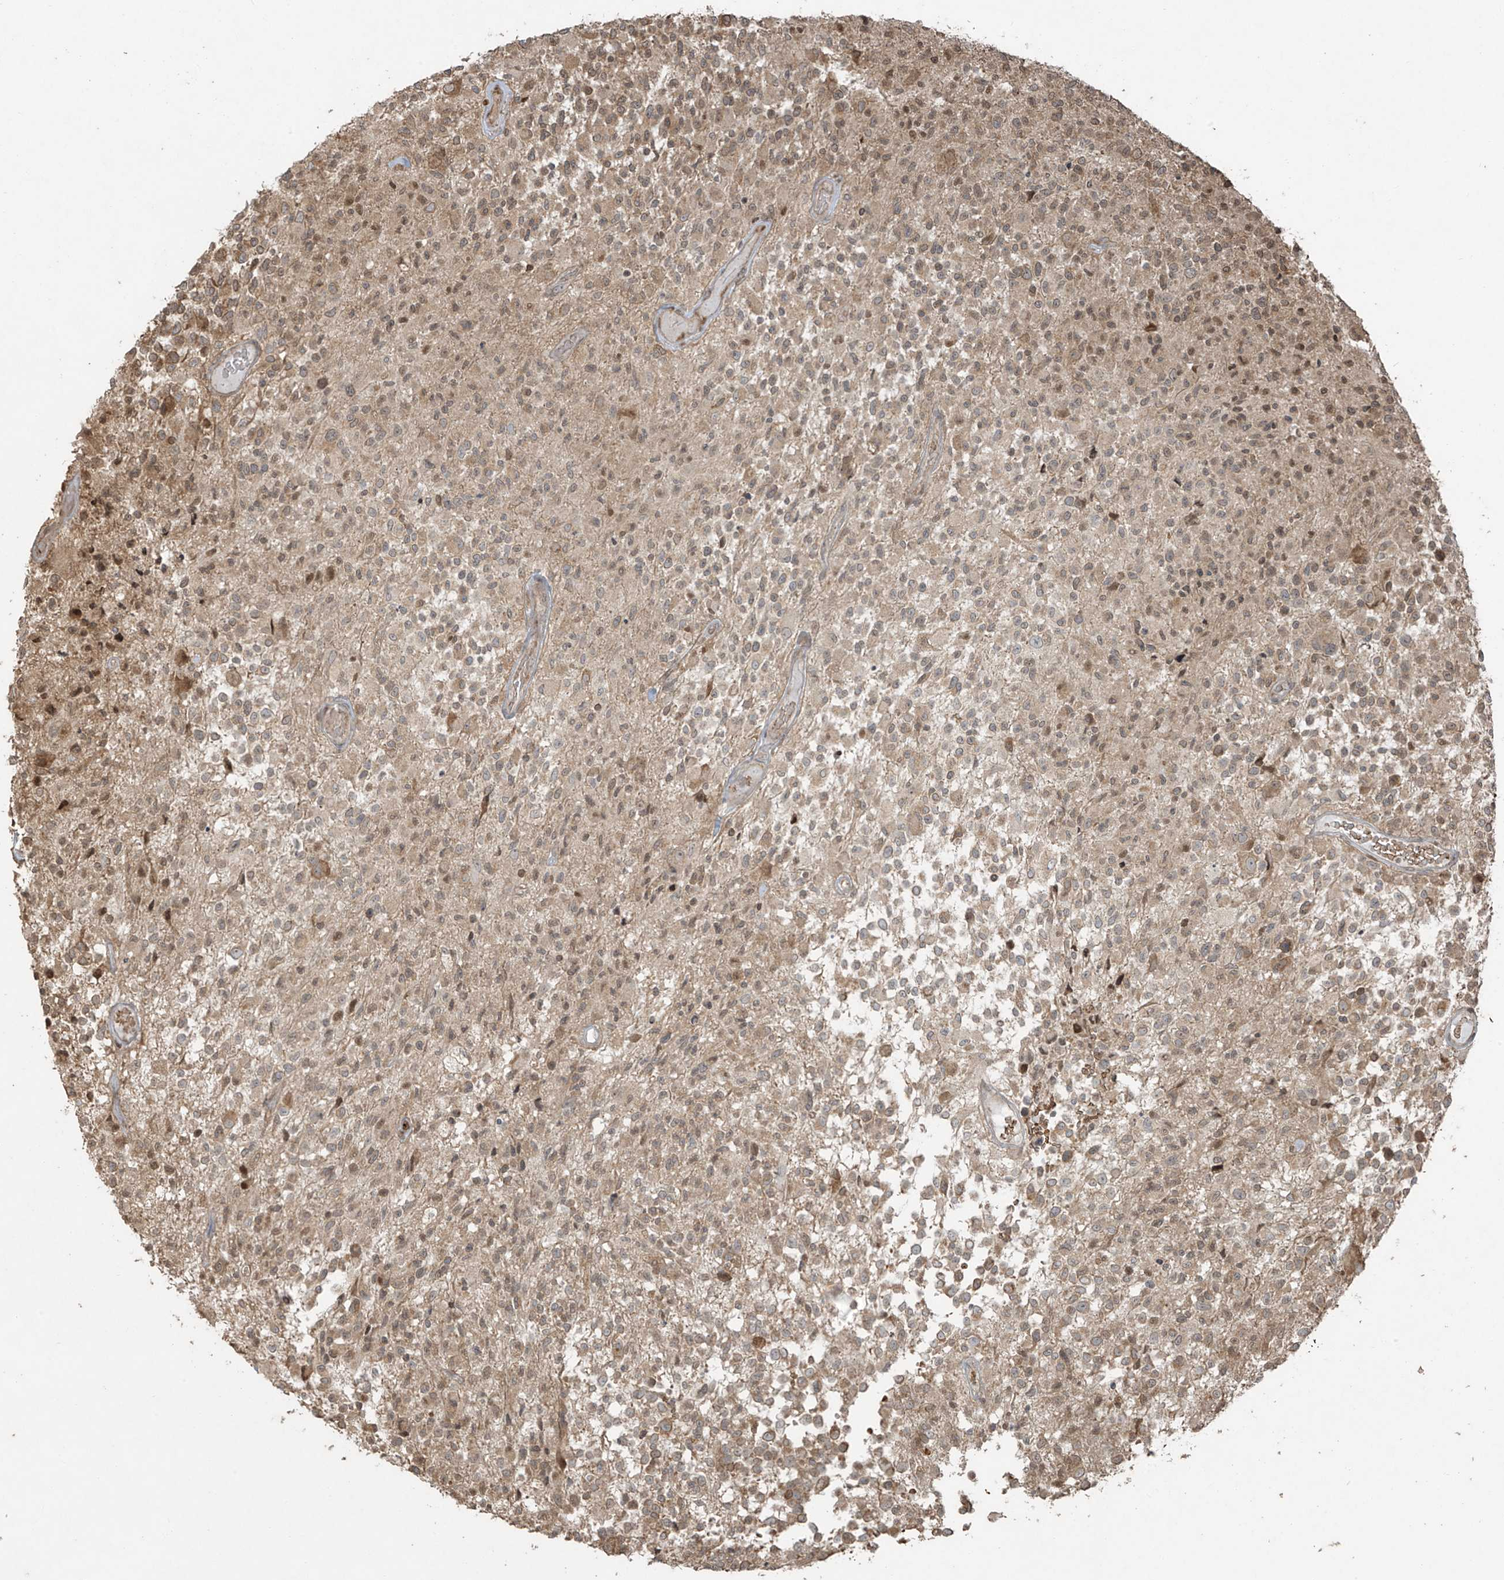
{"staining": {"intensity": "moderate", "quantity": "25%-75%", "location": "cytoplasmic/membranous,nuclear"}, "tissue": "glioma", "cell_type": "Tumor cells", "image_type": "cancer", "snomed": [{"axis": "morphology", "description": "Glioma, malignant, High grade"}, {"axis": "morphology", "description": "Glioblastoma, NOS"}, {"axis": "topography", "description": "Brain"}], "caption": "There is medium levels of moderate cytoplasmic/membranous and nuclear positivity in tumor cells of glioblastoma, as demonstrated by immunohistochemical staining (brown color).", "gene": "TTC22", "patient": {"sex": "male", "age": 60}}